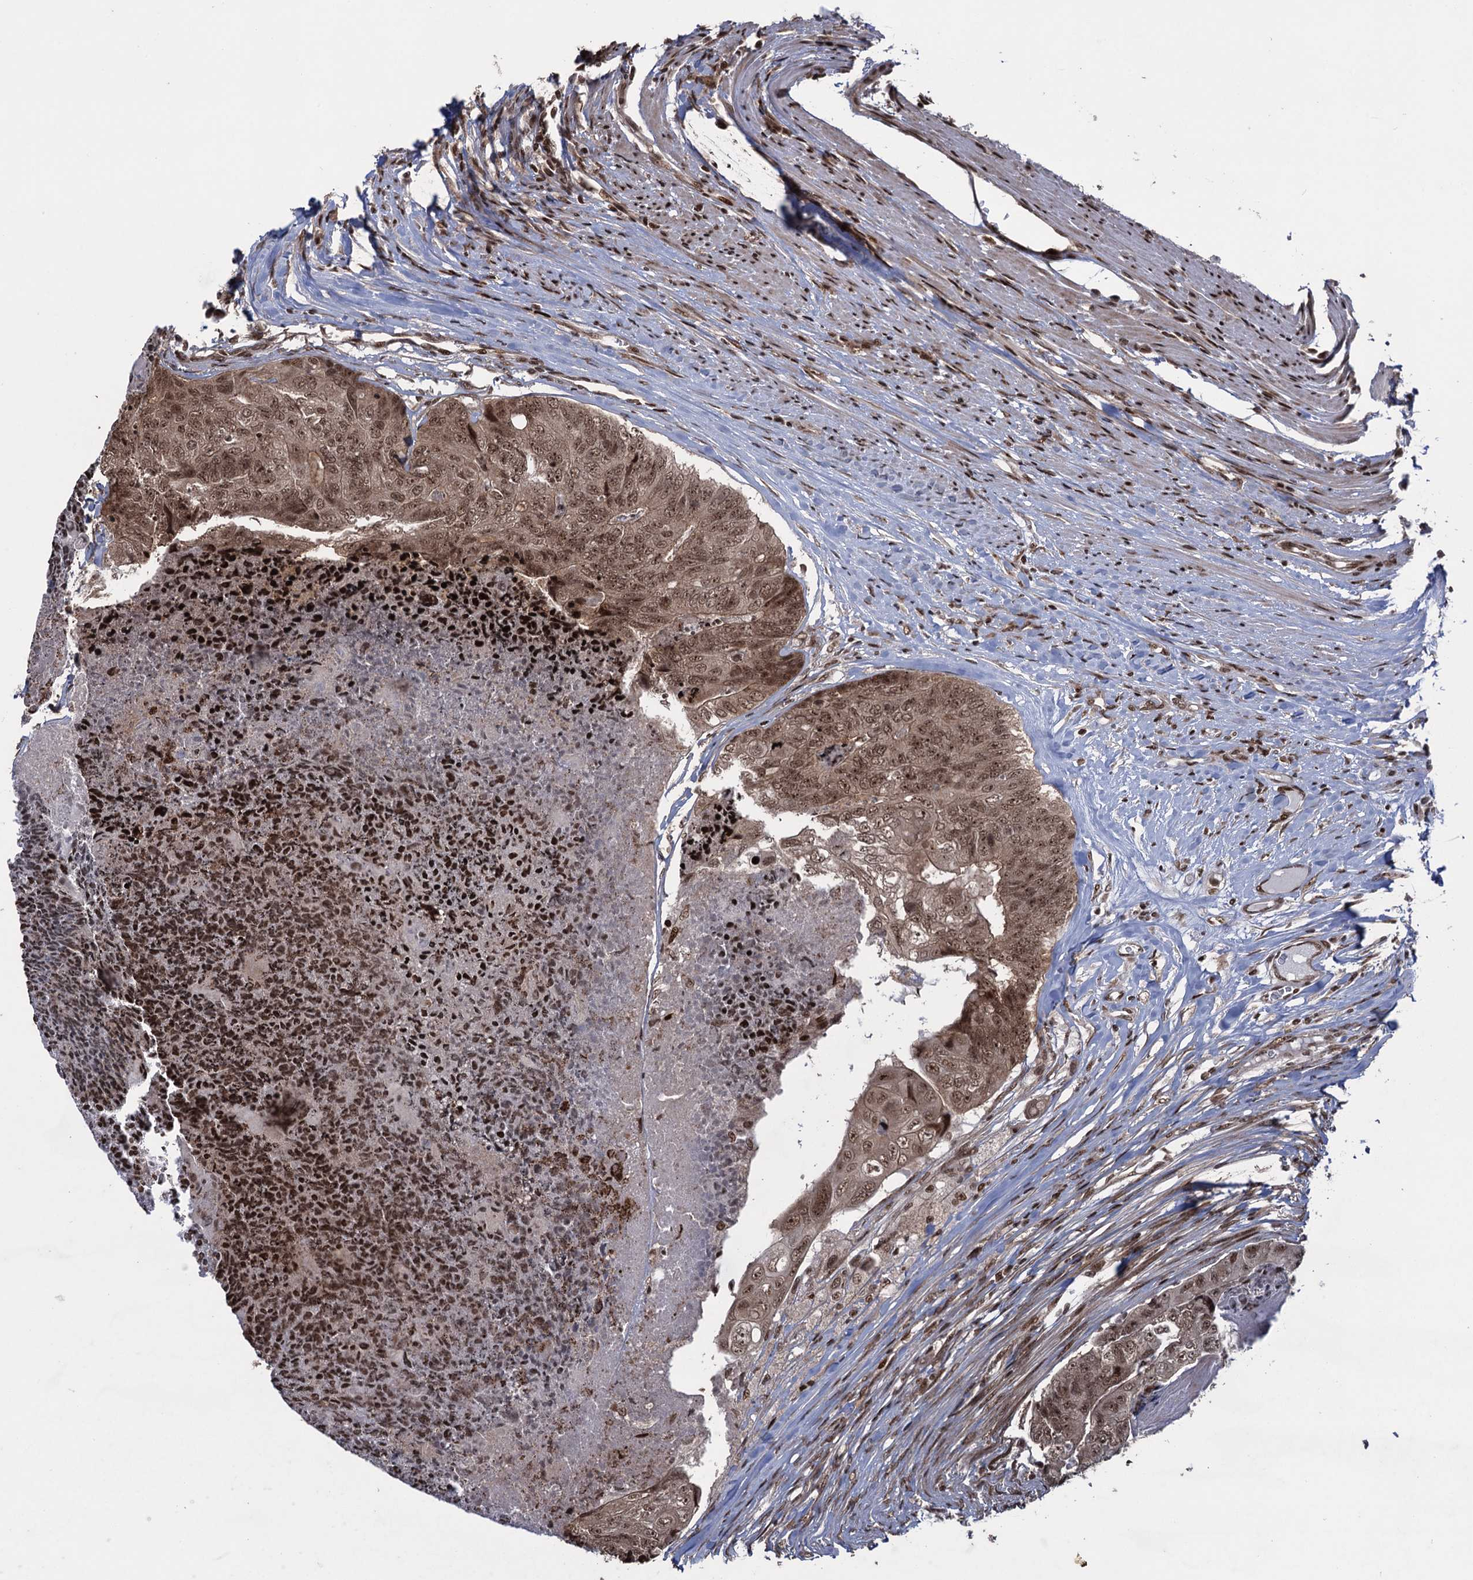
{"staining": {"intensity": "moderate", "quantity": ">75%", "location": "cytoplasmic/membranous,nuclear"}, "tissue": "colorectal cancer", "cell_type": "Tumor cells", "image_type": "cancer", "snomed": [{"axis": "morphology", "description": "Adenocarcinoma, NOS"}, {"axis": "topography", "description": "Colon"}], "caption": "Immunohistochemistry (IHC) (DAB (3,3'-diaminobenzidine)) staining of colorectal adenocarcinoma displays moderate cytoplasmic/membranous and nuclear protein staining in about >75% of tumor cells.", "gene": "ZNF169", "patient": {"sex": "female", "age": 67}}